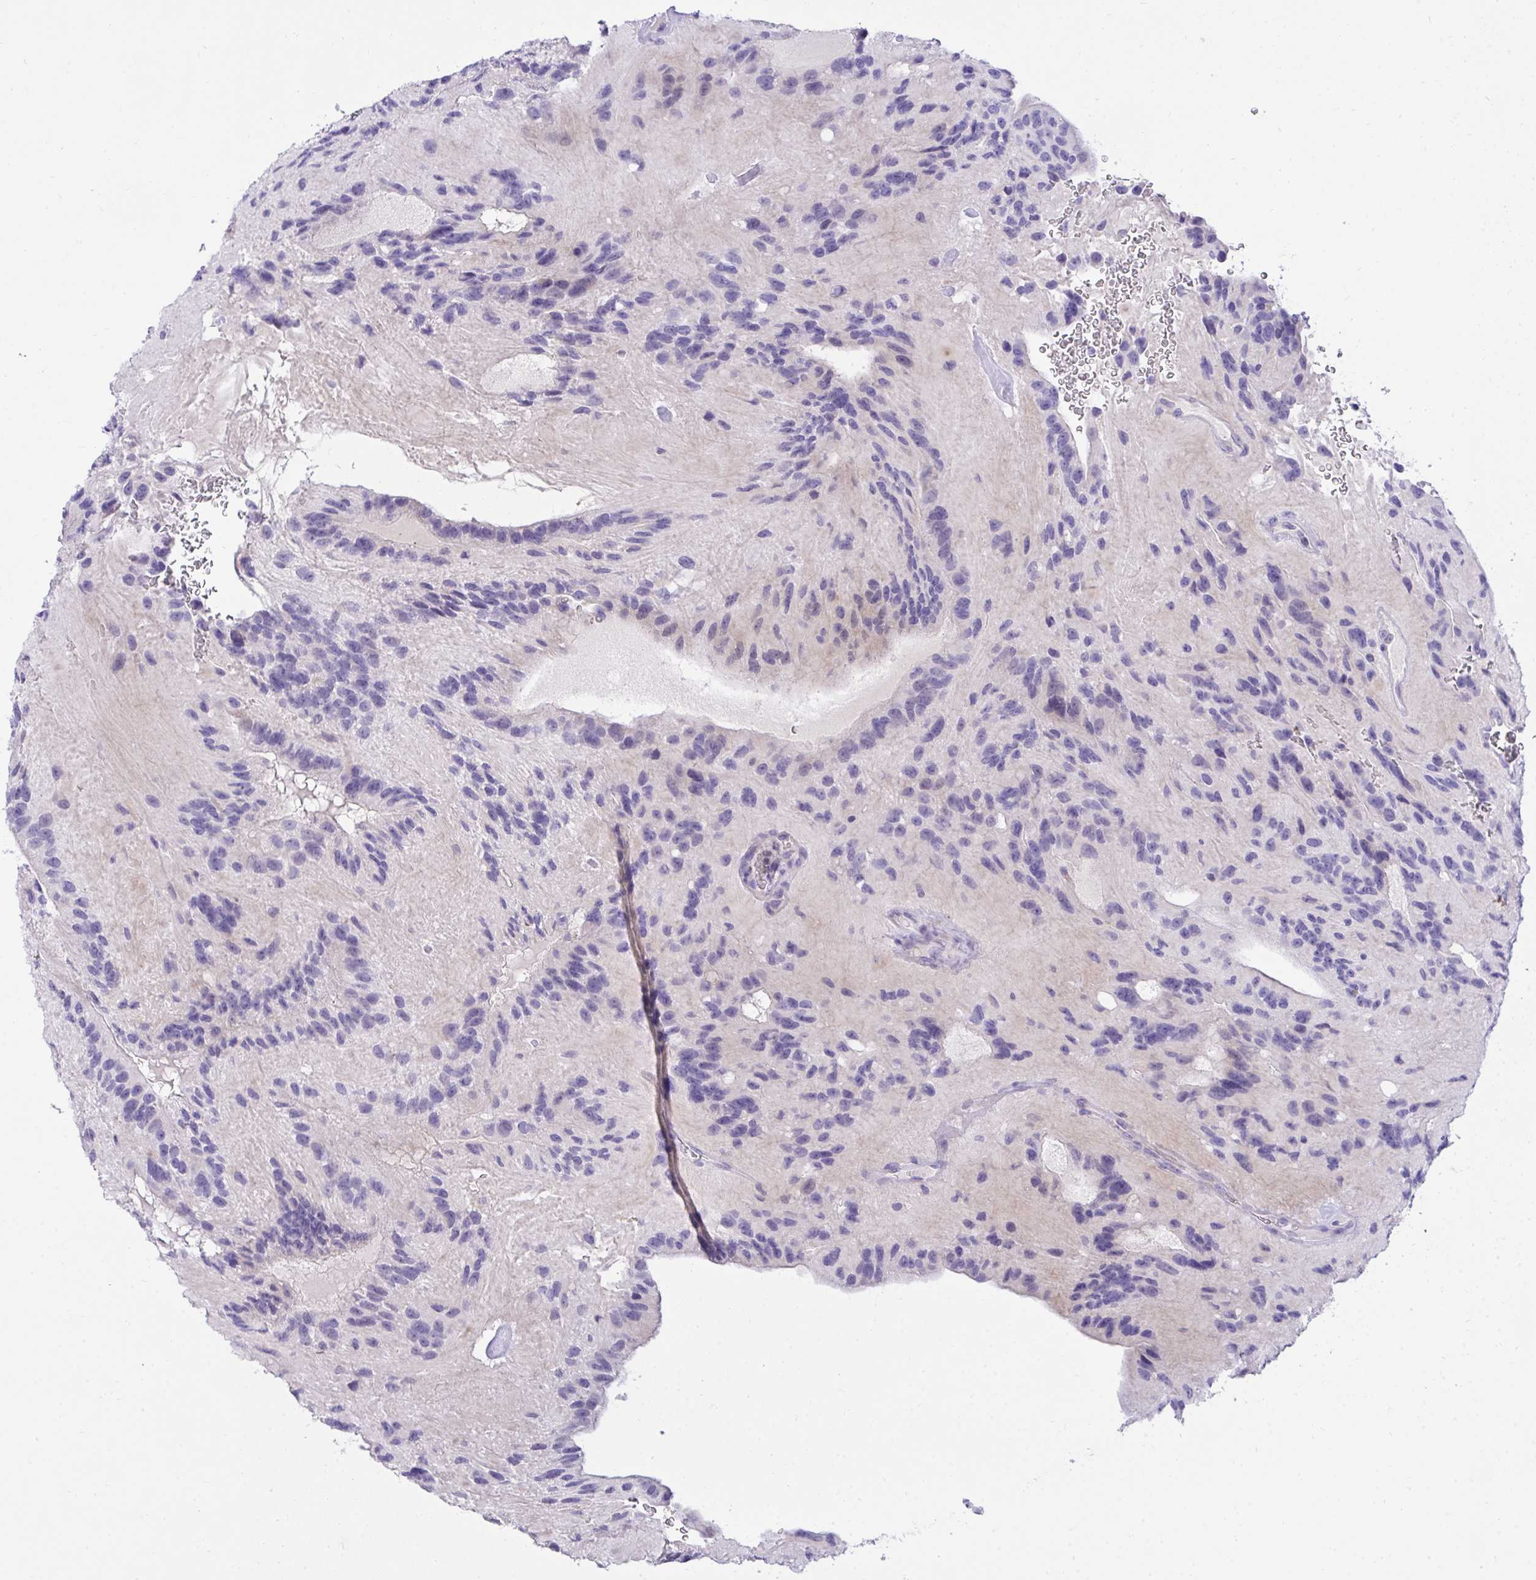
{"staining": {"intensity": "negative", "quantity": "none", "location": "none"}, "tissue": "glioma", "cell_type": "Tumor cells", "image_type": "cancer", "snomed": [{"axis": "morphology", "description": "Glioma, malignant, Low grade"}, {"axis": "topography", "description": "Brain"}], "caption": "IHC micrograph of low-grade glioma (malignant) stained for a protein (brown), which reveals no expression in tumor cells. Nuclei are stained in blue.", "gene": "TMCO5A", "patient": {"sex": "male", "age": 31}}